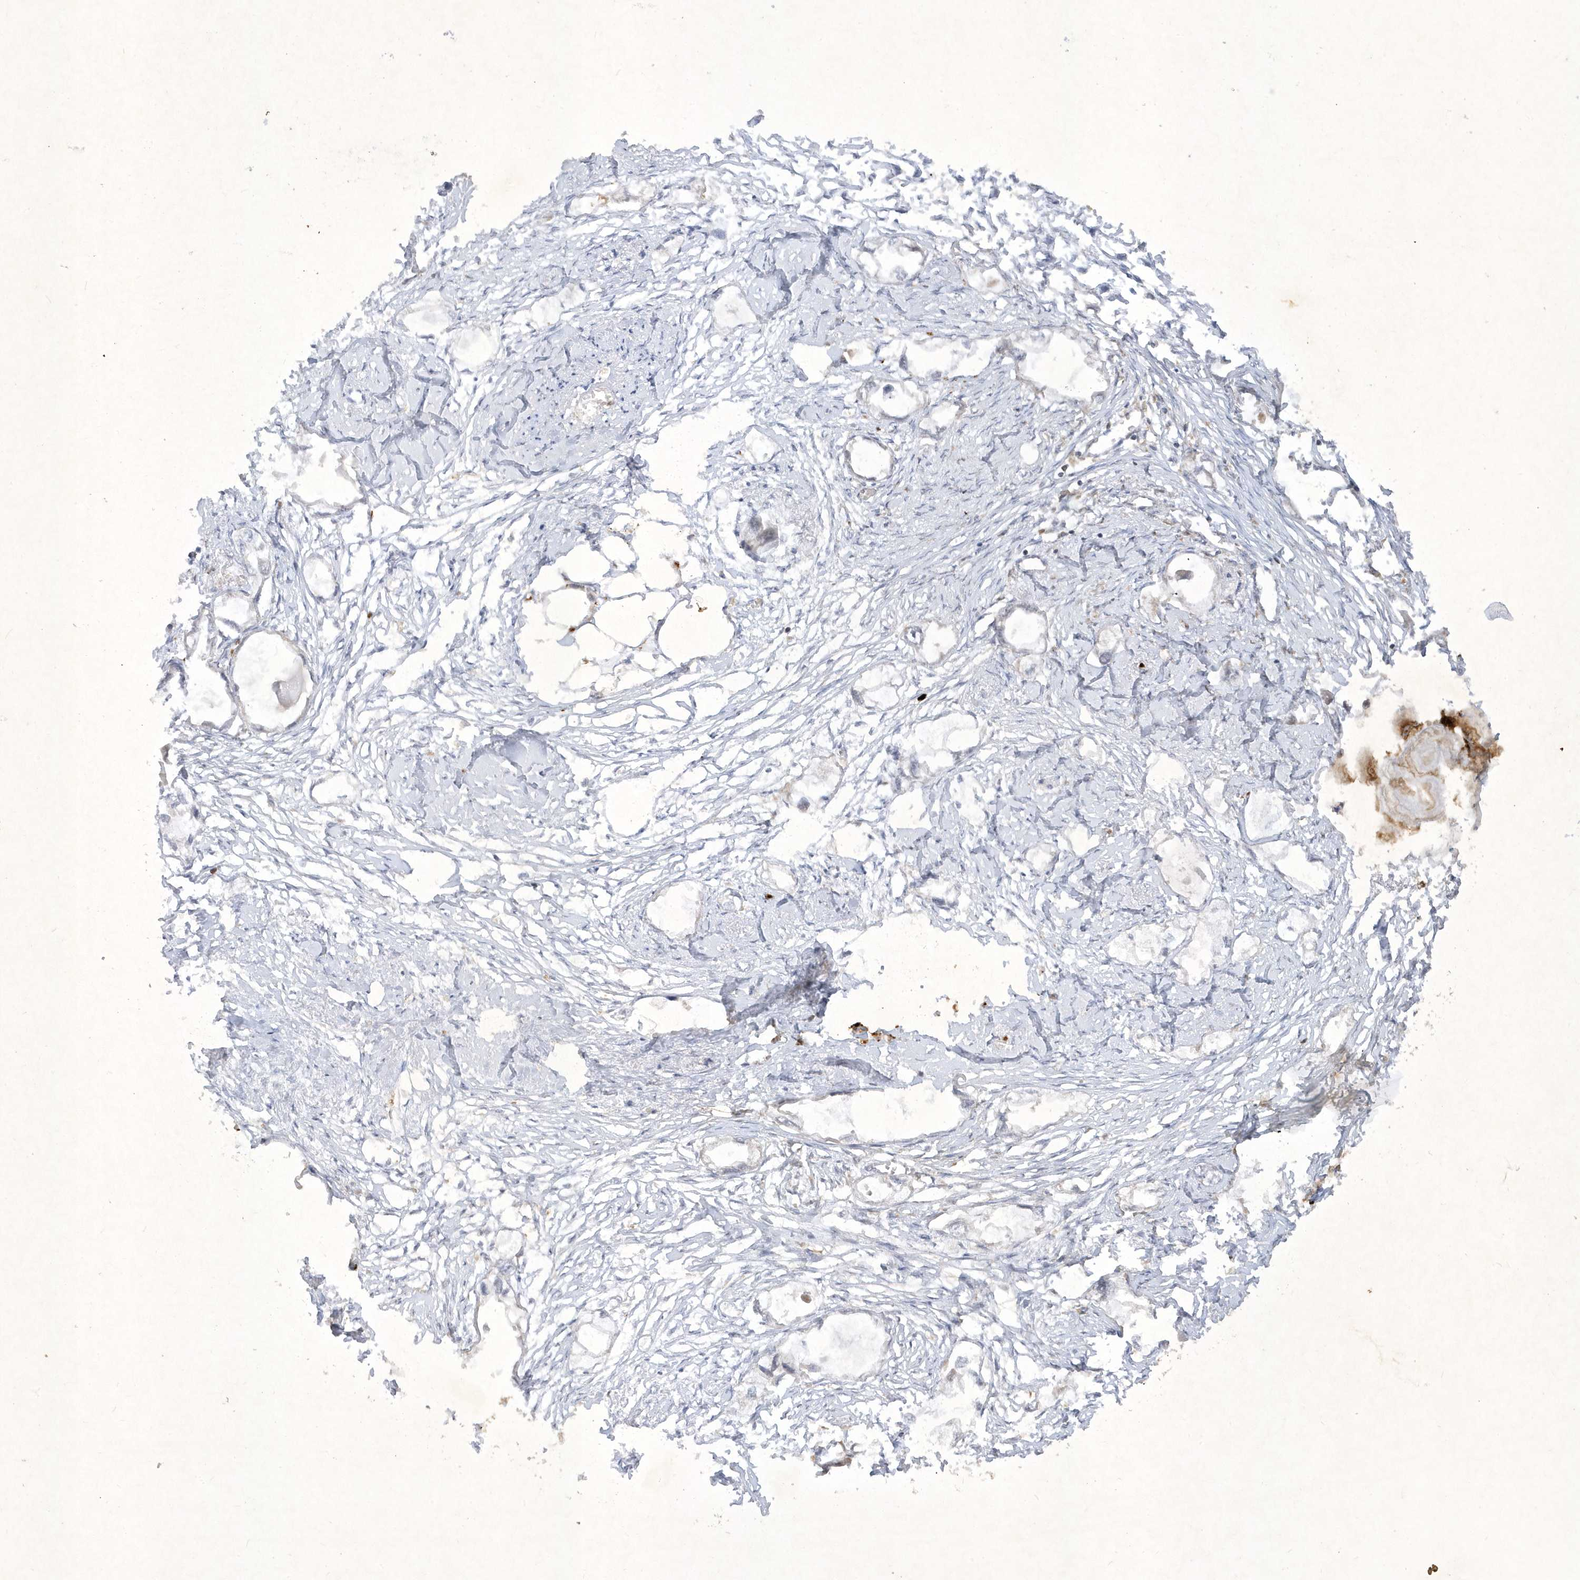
{"staining": {"intensity": "negative", "quantity": "none", "location": "none"}, "tissue": "endometrial cancer", "cell_type": "Tumor cells", "image_type": "cancer", "snomed": [{"axis": "morphology", "description": "Adenocarcinoma, NOS"}, {"axis": "morphology", "description": "Adenocarcinoma, metastatic, NOS"}, {"axis": "topography", "description": "Adipose tissue"}, {"axis": "topography", "description": "Endometrium"}], "caption": "Tumor cells are negative for brown protein staining in endometrial cancer (adenocarcinoma).", "gene": "ZNF213", "patient": {"sex": "female", "age": 67}}